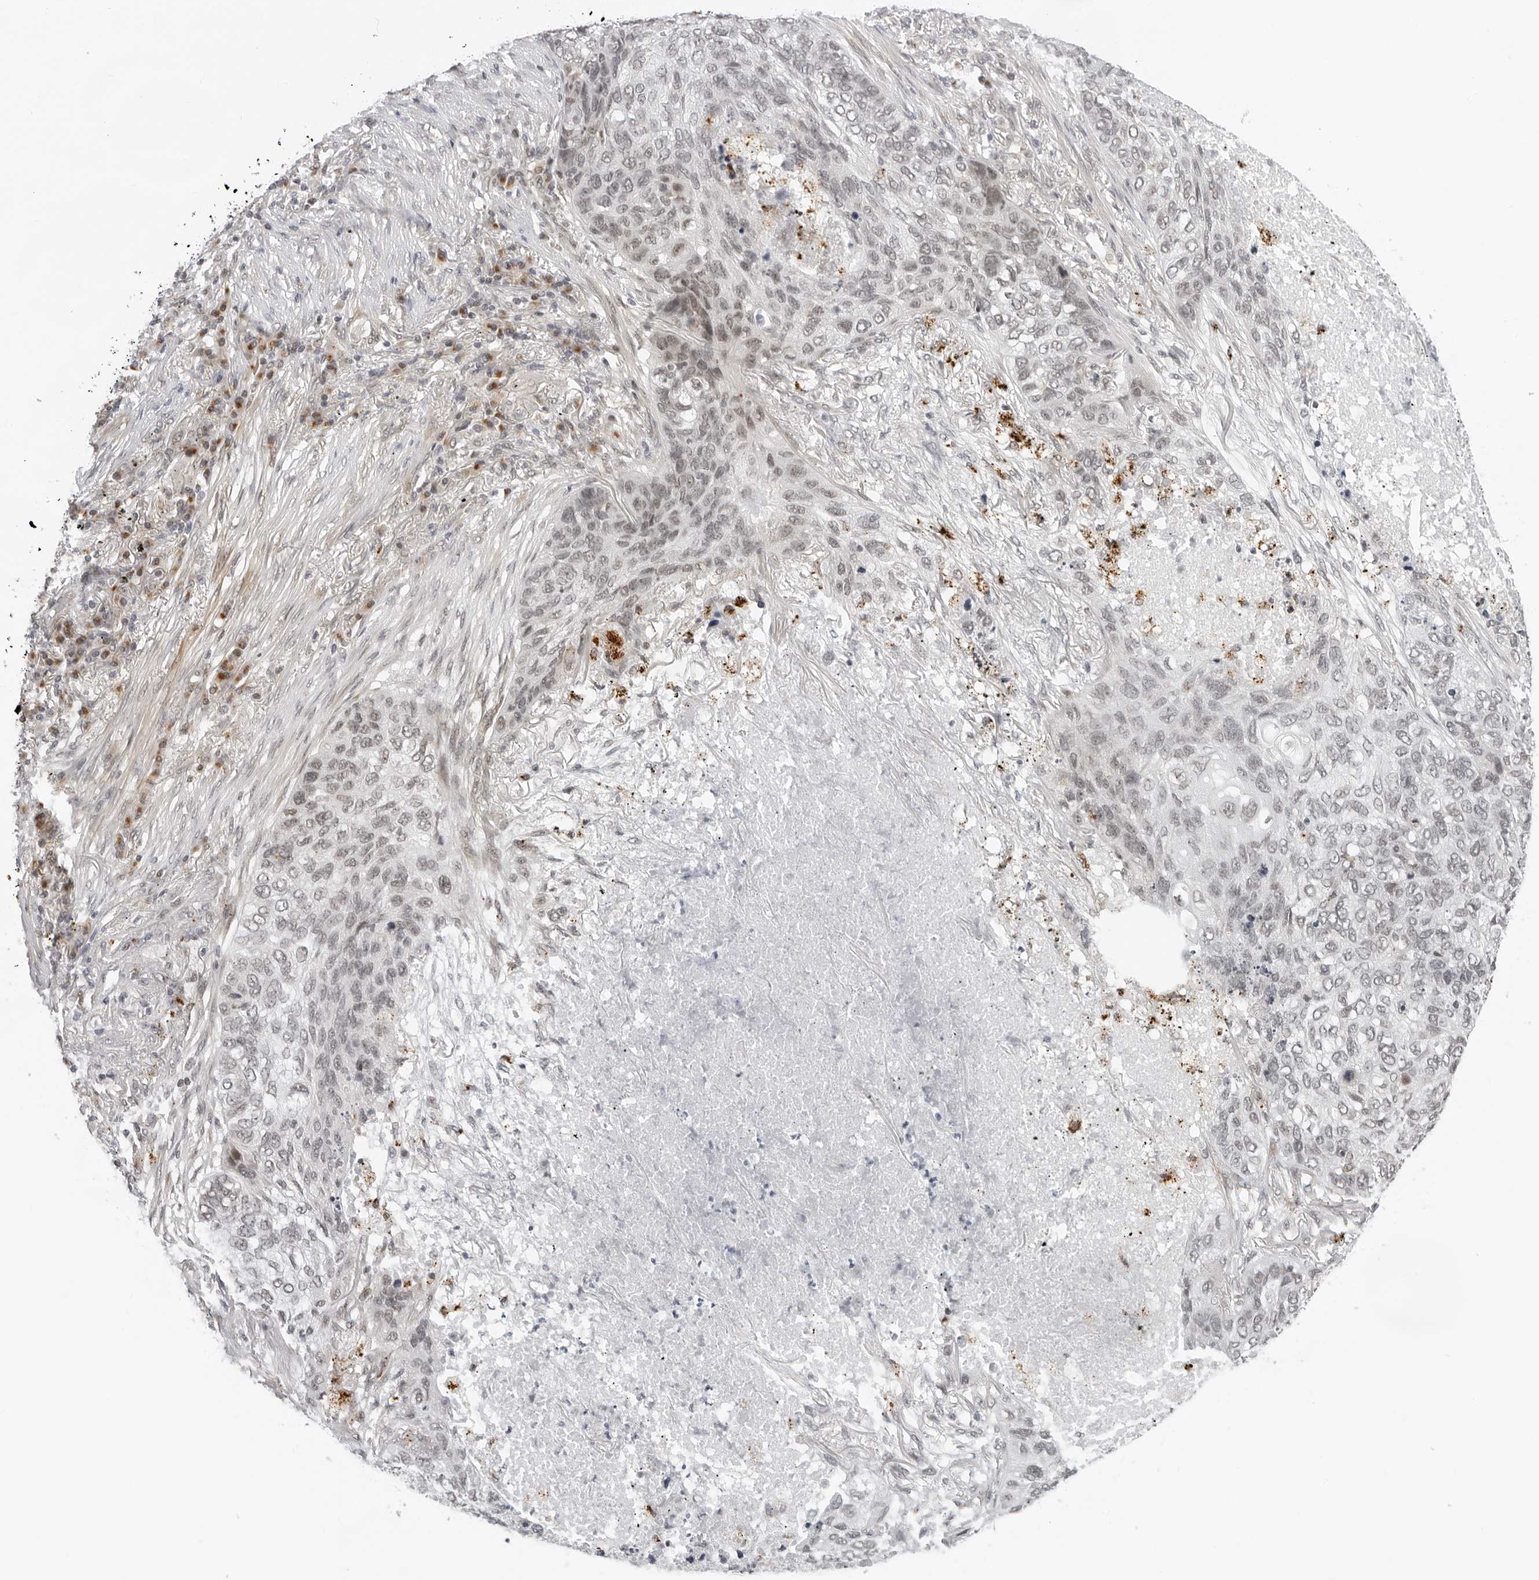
{"staining": {"intensity": "weak", "quantity": "25%-75%", "location": "nuclear"}, "tissue": "lung cancer", "cell_type": "Tumor cells", "image_type": "cancer", "snomed": [{"axis": "morphology", "description": "Squamous cell carcinoma, NOS"}, {"axis": "topography", "description": "Lung"}], "caption": "IHC image of human squamous cell carcinoma (lung) stained for a protein (brown), which demonstrates low levels of weak nuclear positivity in about 25%-75% of tumor cells.", "gene": "TOX4", "patient": {"sex": "female", "age": 63}}